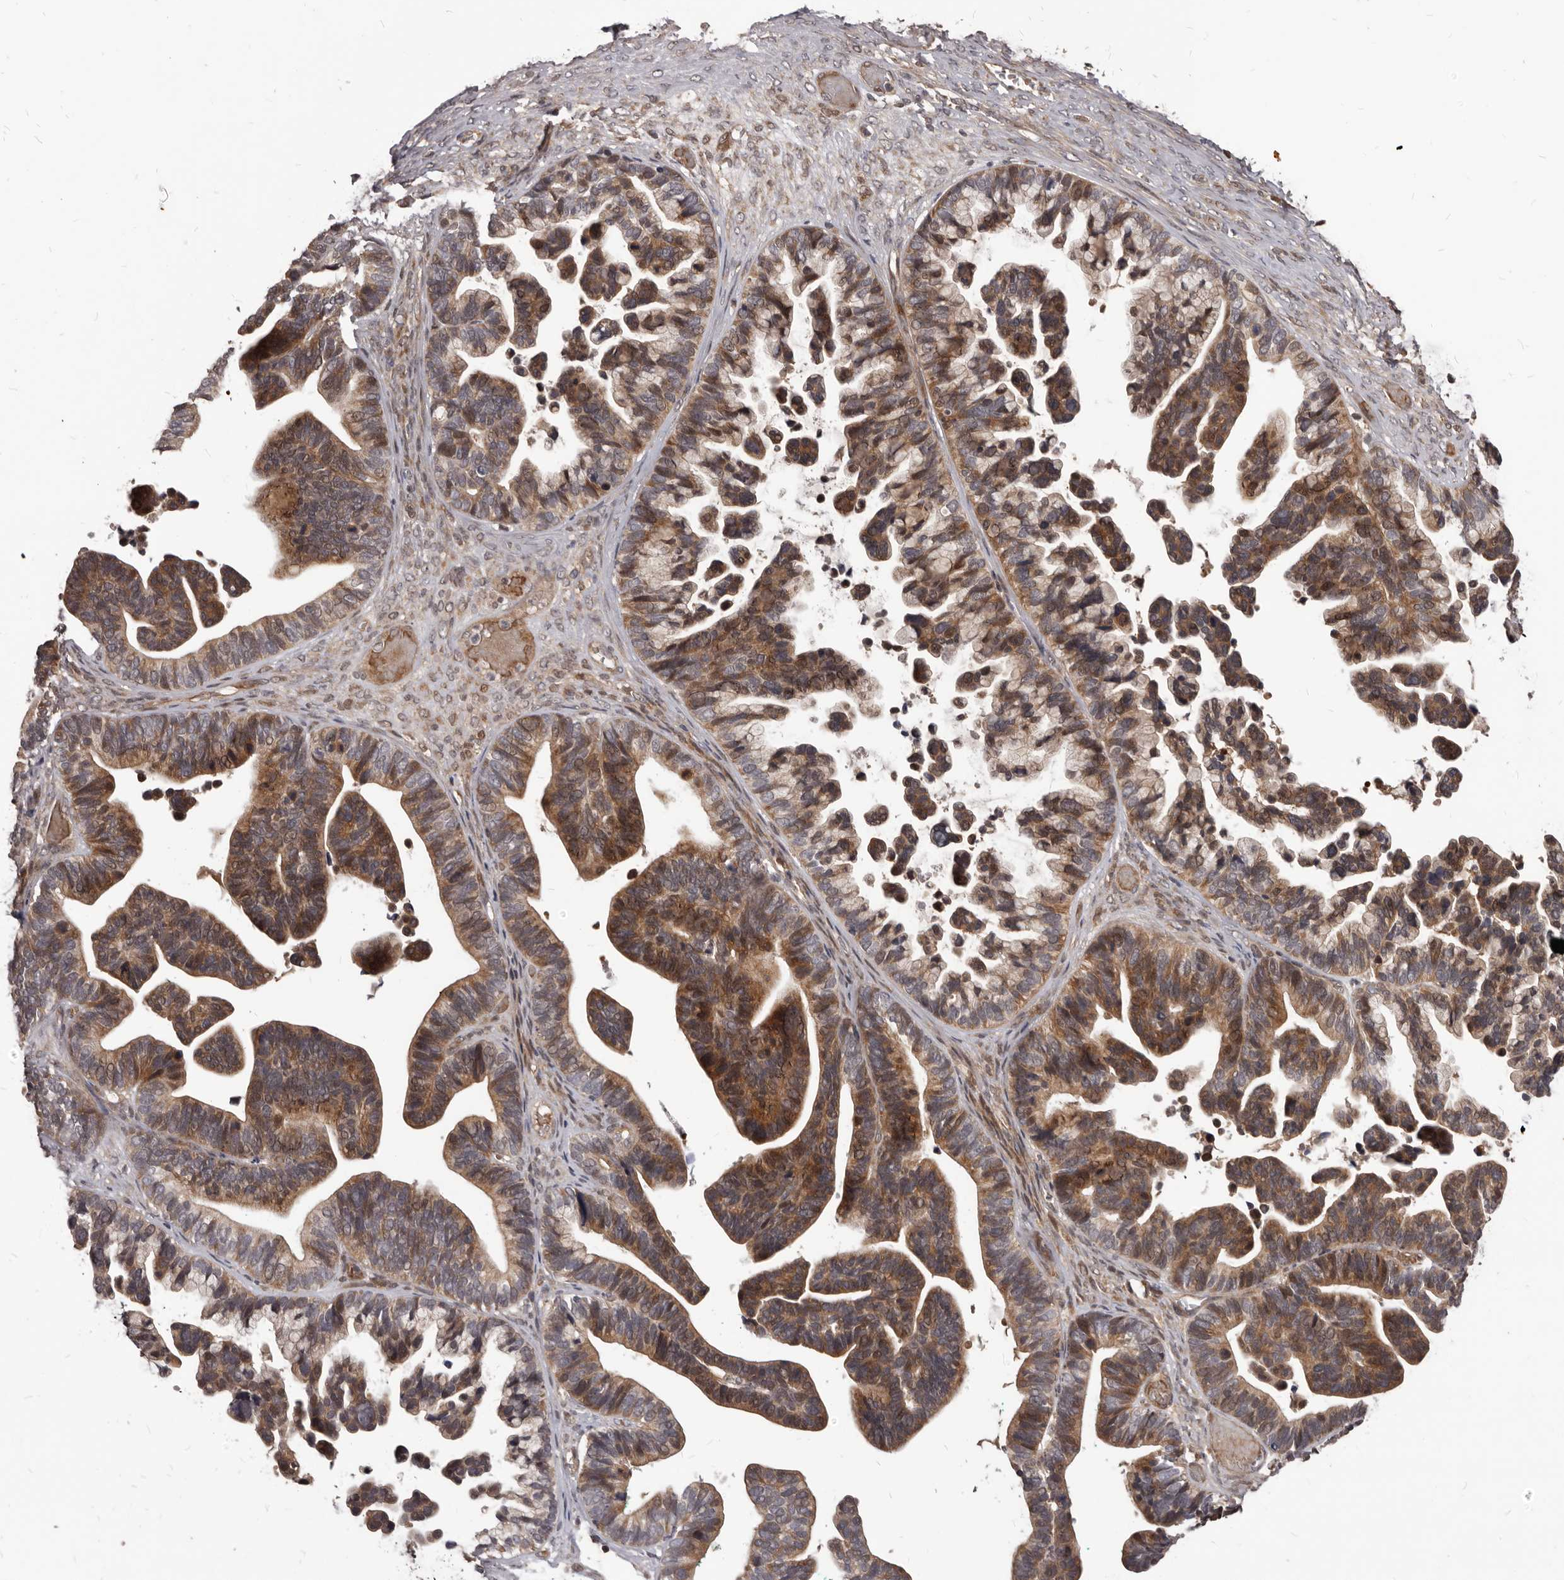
{"staining": {"intensity": "moderate", "quantity": ">75%", "location": "cytoplasmic/membranous"}, "tissue": "ovarian cancer", "cell_type": "Tumor cells", "image_type": "cancer", "snomed": [{"axis": "morphology", "description": "Cystadenocarcinoma, serous, NOS"}, {"axis": "topography", "description": "Ovary"}], "caption": "Immunohistochemical staining of human ovarian serous cystadenocarcinoma reveals moderate cytoplasmic/membranous protein staining in about >75% of tumor cells.", "gene": "GABPB2", "patient": {"sex": "female", "age": 56}}